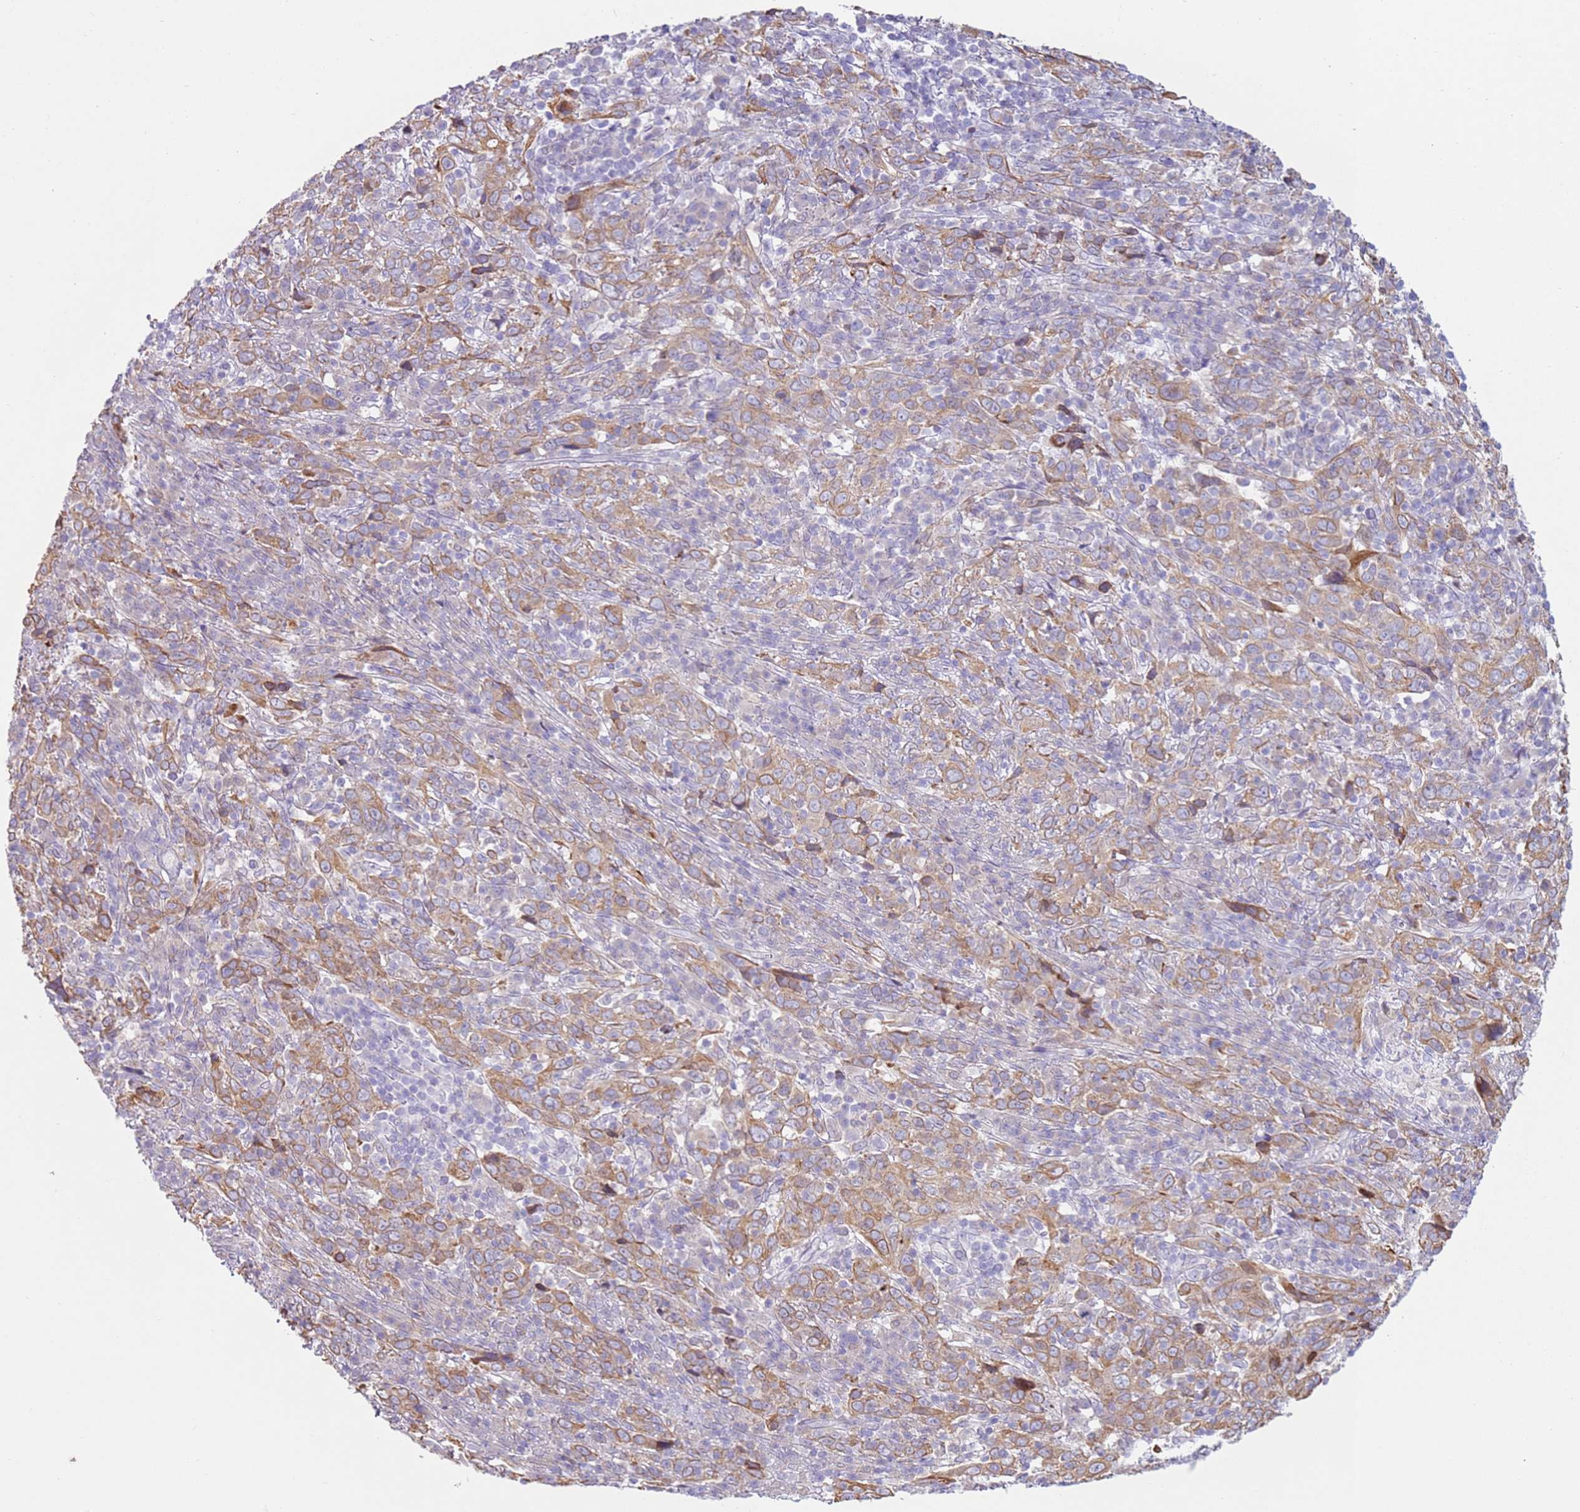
{"staining": {"intensity": "moderate", "quantity": ">75%", "location": "cytoplasmic/membranous"}, "tissue": "cervical cancer", "cell_type": "Tumor cells", "image_type": "cancer", "snomed": [{"axis": "morphology", "description": "Squamous cell carcinoma, NOS"}, {"axis": "topography", "description": "Cervix"}], "caption": "Tumor cells exhibit medium levels of moderate cytoplasmic/membranous positivity in approximately >75% of cells in cervical squamous cell carcinoma.", "gene": "OAF", "patient": {"sex": "female", "age": 46}}